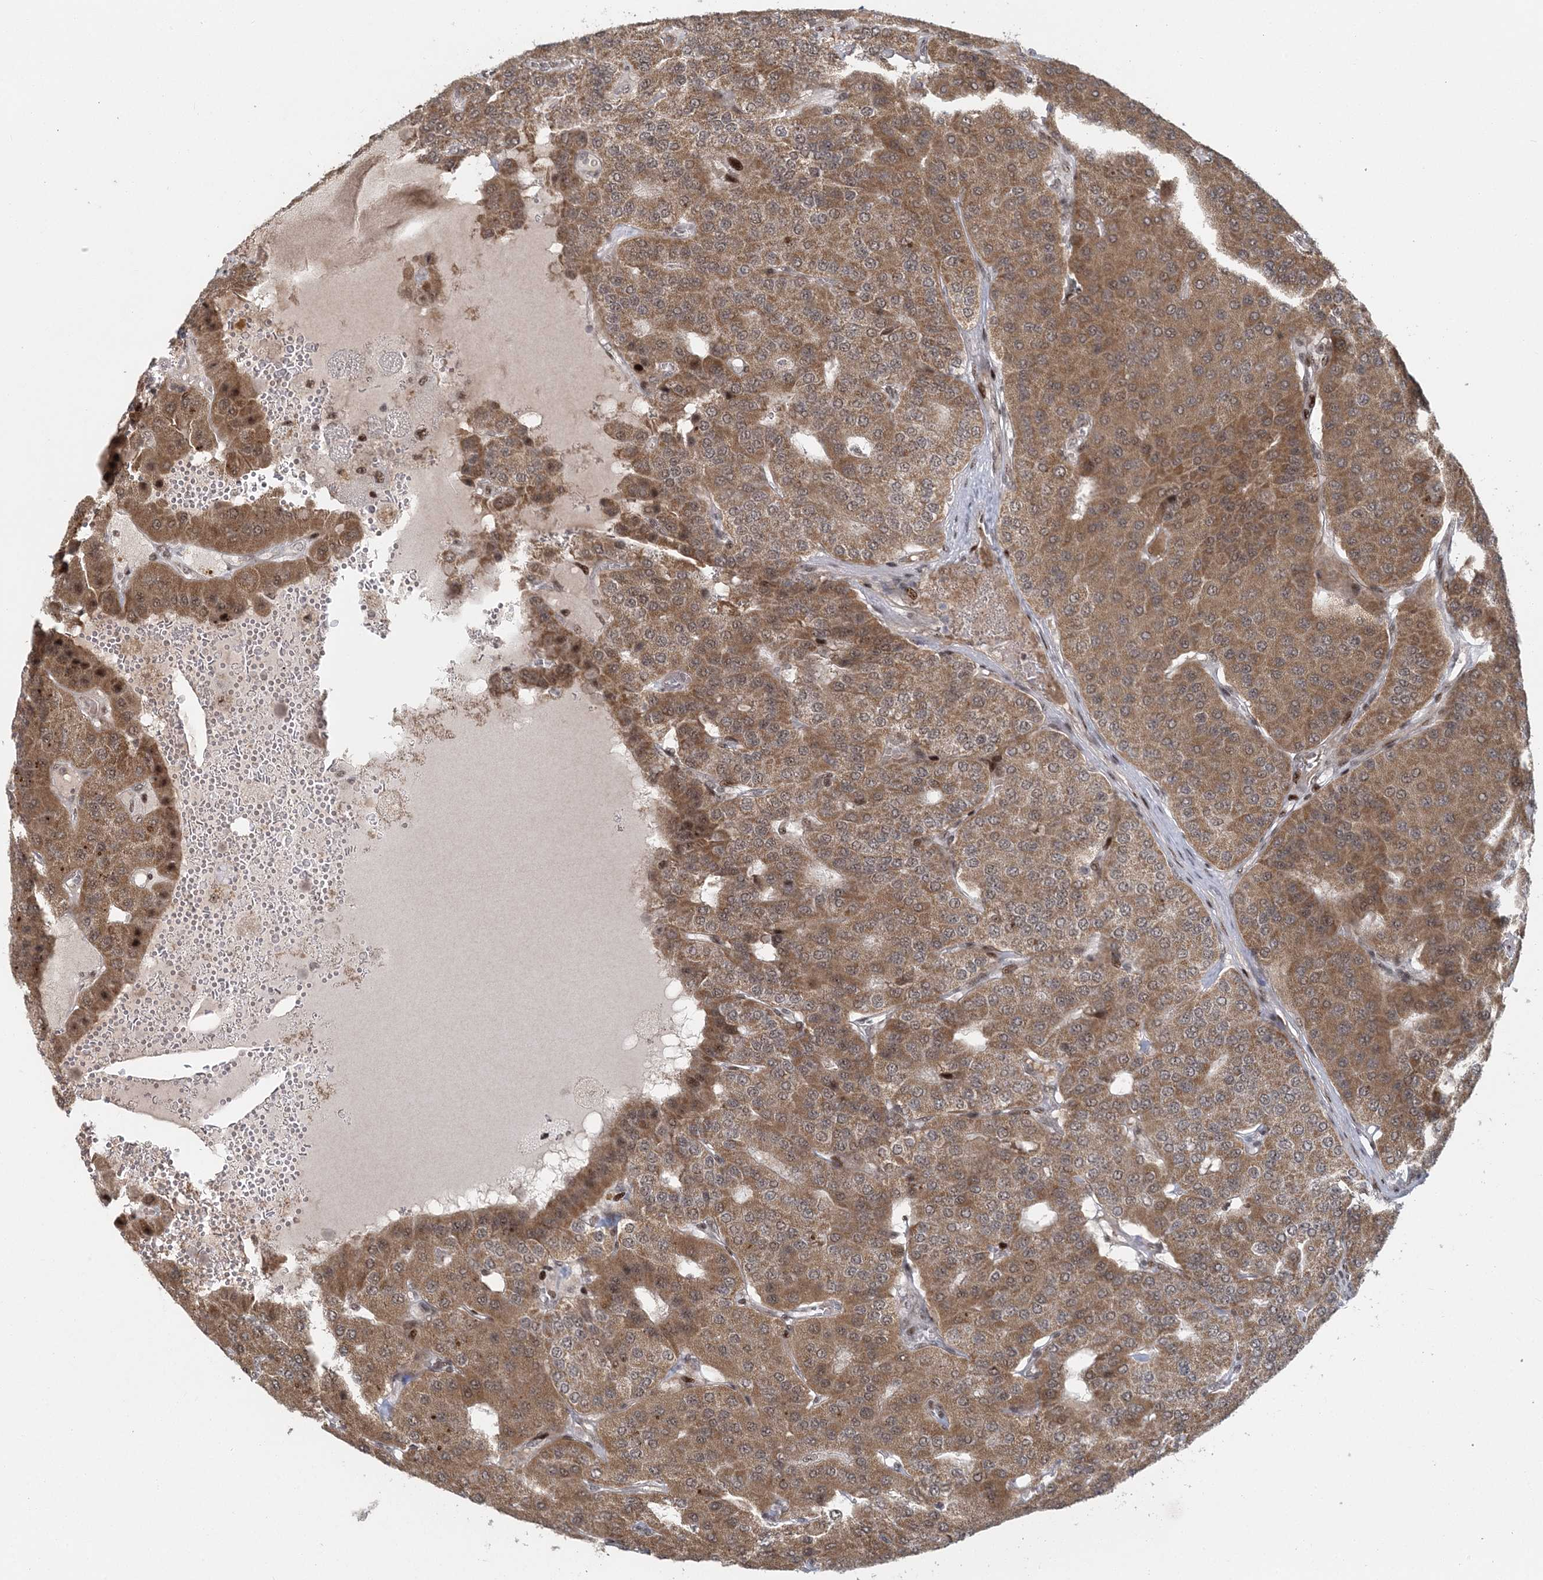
{"staining": {"intensity": "moderate", "quantity": ">75%", "location": "cytoplasmic/membranous"}, "tissue": "parathyroid gland", "cell_type": "Glandular cells", "image_type": "normal", "snomed": [{"axis": "morphology", "description": "Normal tissue, NOS"}, {"axis": "morphology", "description": "Adenoma, NOS"}, {"axis": "topography", "description": "Parathyroid gland"}], "caption": "Moderate cytoplasmic/membranous positivity for a protein is identified in approximately >75% of glandular cells of benign parathyroid gland using immunohistochemistry (IHC).", "gene": "CWC22", "patient": {"sex": "female", "age": 86}}